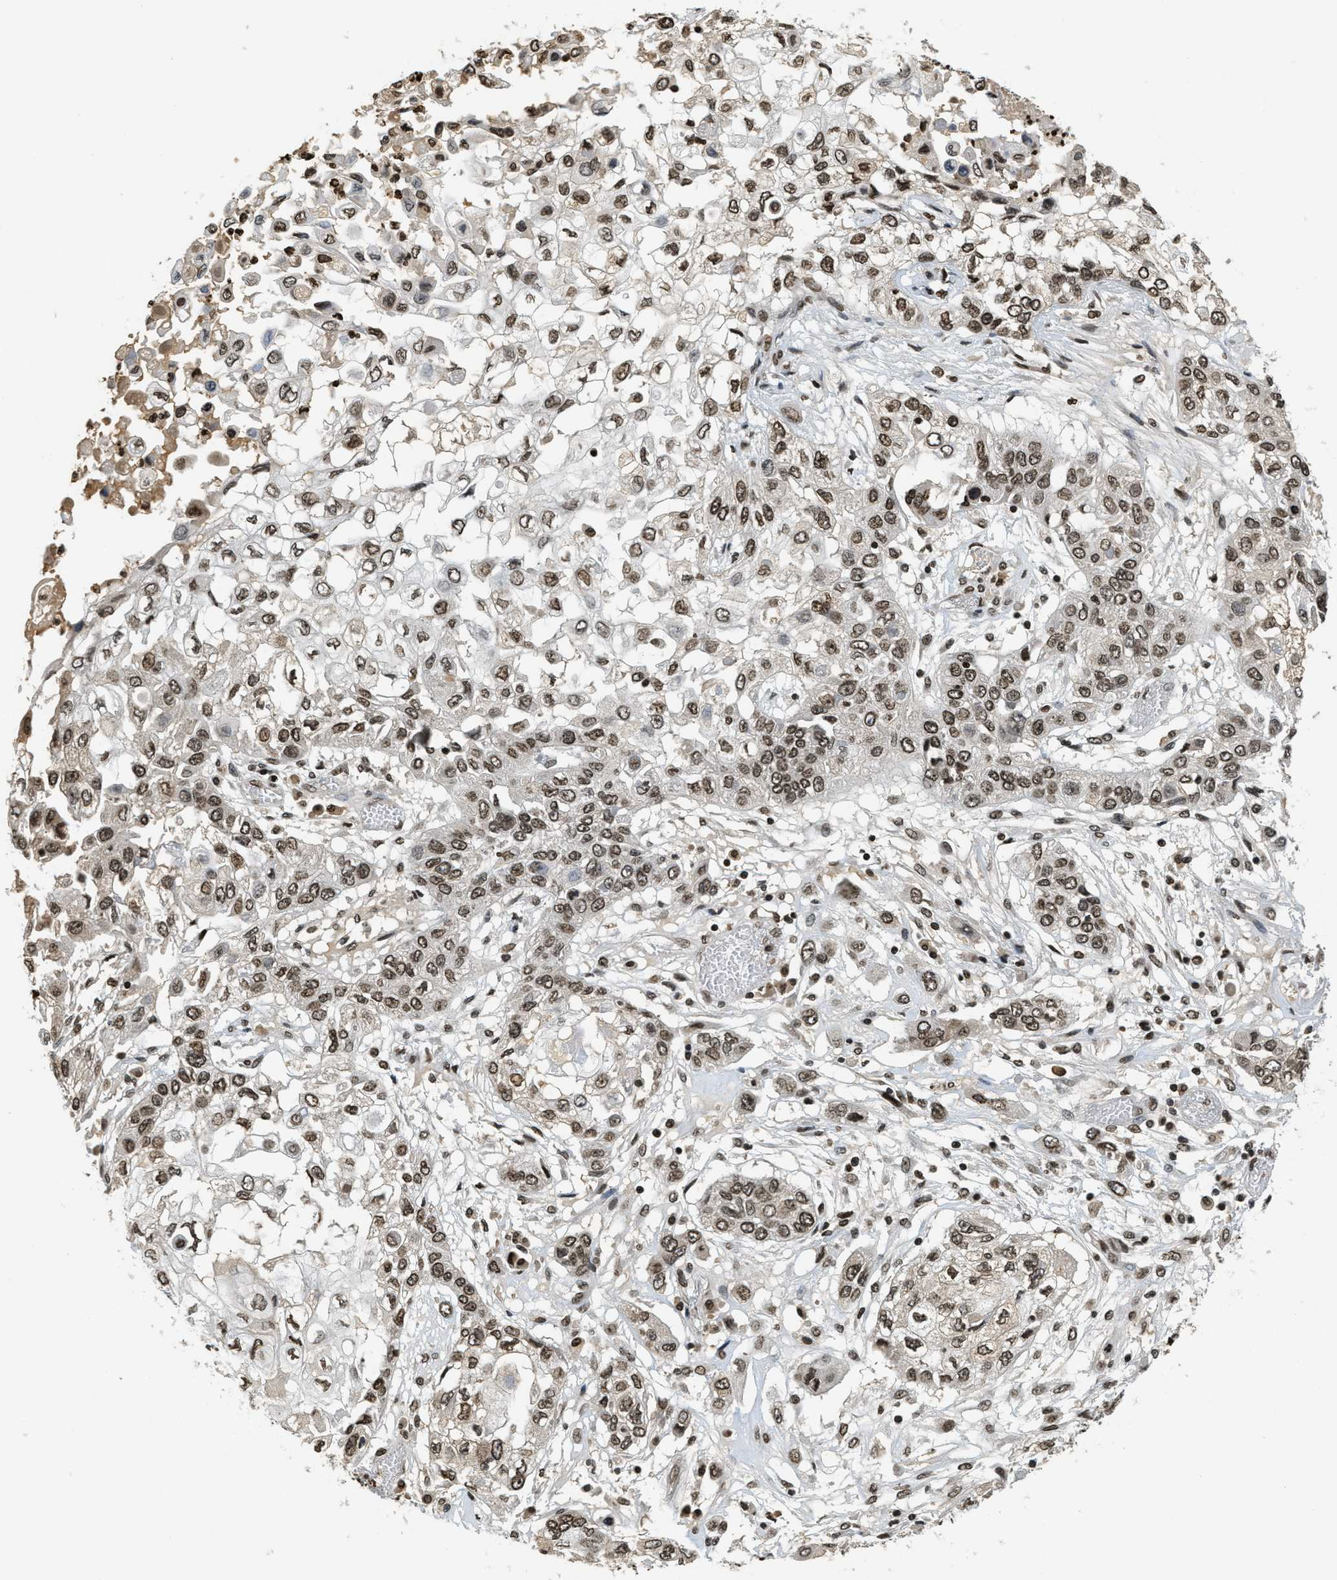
{"staining": {"intensity": "strong", "quantity": ">75%", "location": "nuclear"}, "tissue": "lung cancer", "cell_type": "Tumor cells", "image_type": "cancer", "snomed": [{"axis": "morphology", "description": "Squamous cell carcinoma, NOS"}, {"axis": "topography", "description": "Lung"}], "caption": "Tumor cells reveal high levels of strong nuclear positivity in approximately >75% of cells in squamous cell carcinoma (lung).", "gene": "LDB2", "patient": {"sex": "male", "age": 71}}